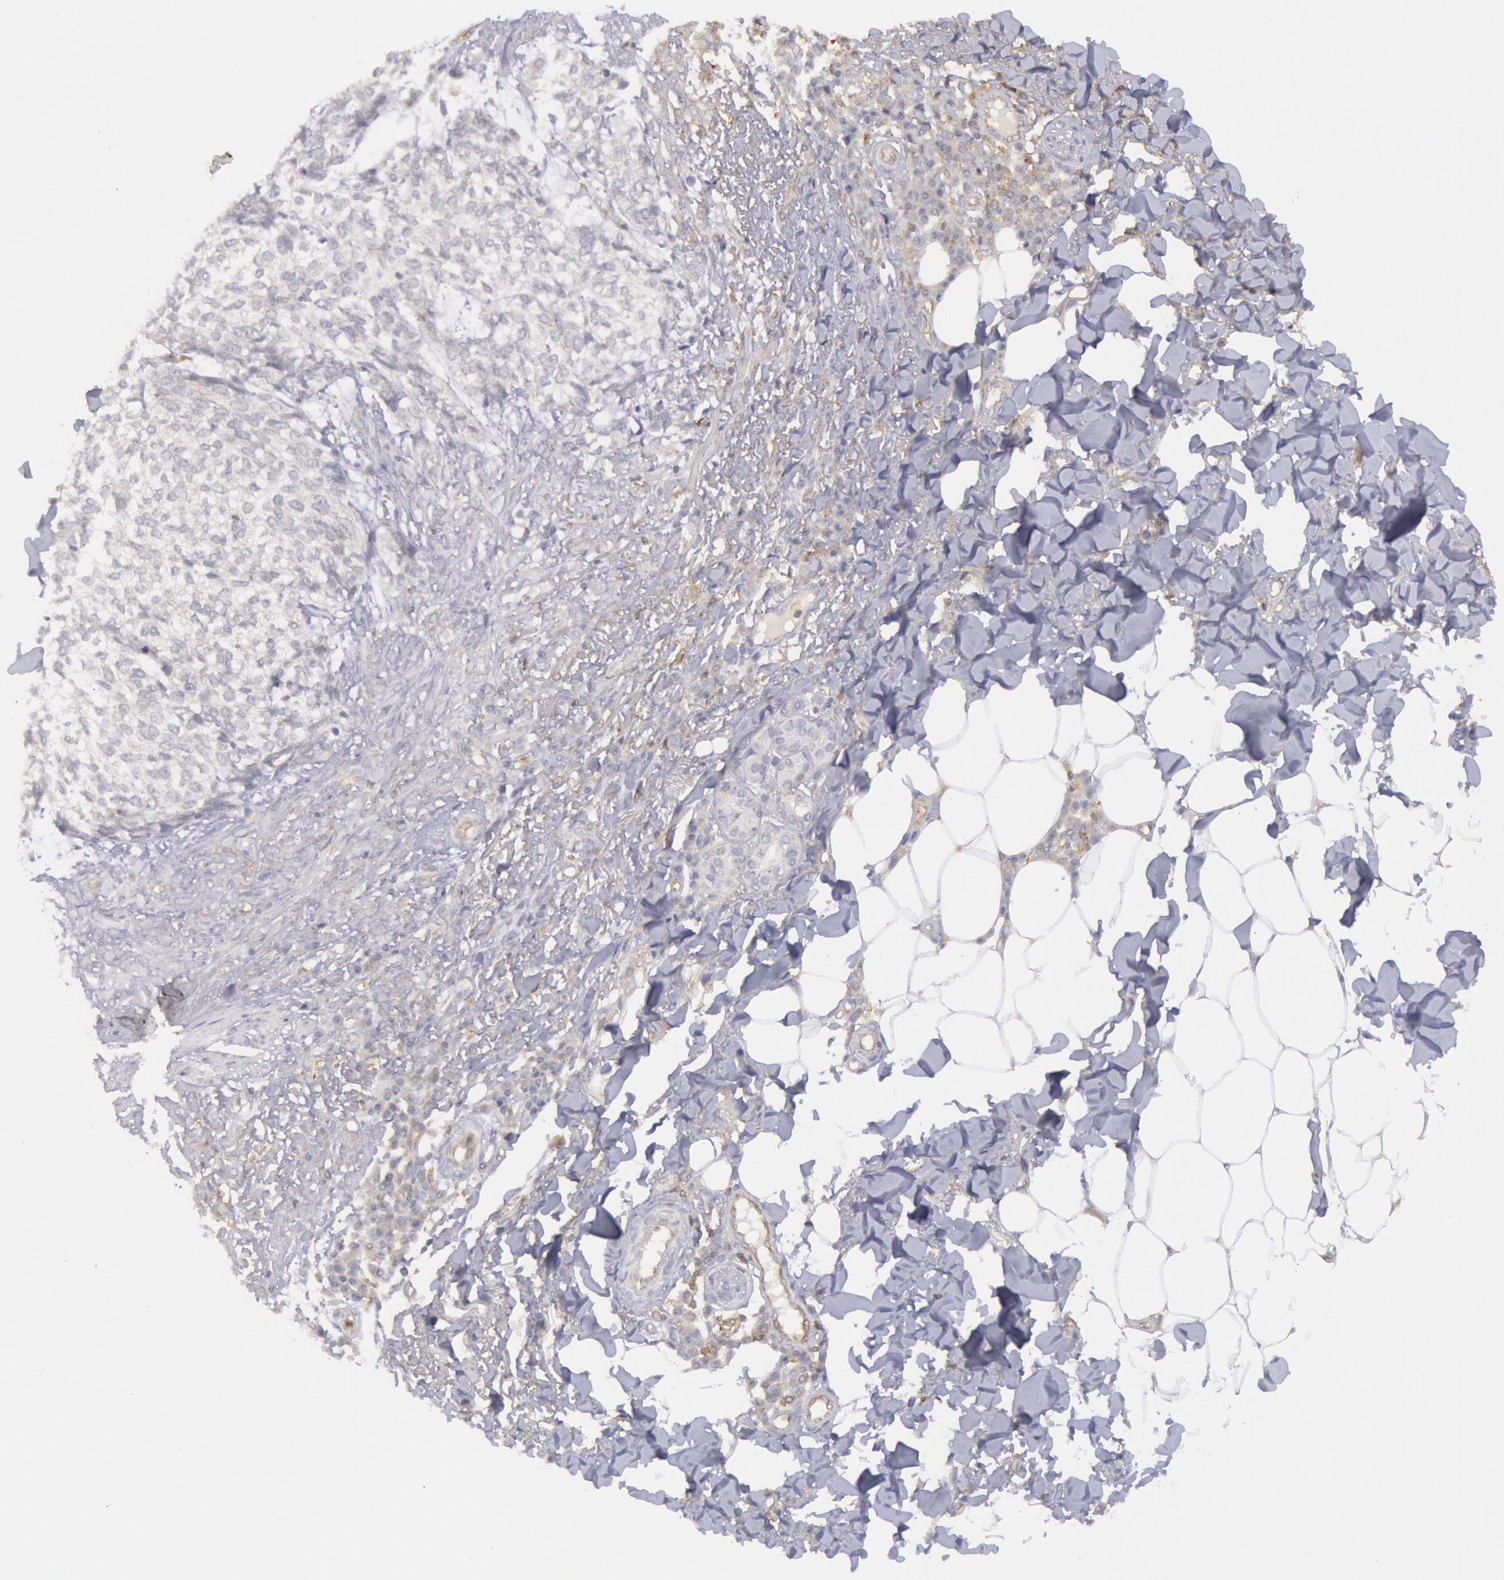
{"staining": {"intensity": "negative", "quantity": "none", "location": "none"}, "tissue": "skin cancer", "cell_type": "Tumor cells", "image_type": "cancer", "snomed": [{"axis": "morphology", "description": "Basal cell carcinoma"}, {"axis": "topography", "description": "Skin"}], "caption": "This is an immunohistochemistry (IHC) micrograph of skin cancer (basal cell carcinoma). There is no staining in tumor cells.", "gene": "IKBKB", "patient": {"sex": "female", "age": 89}}